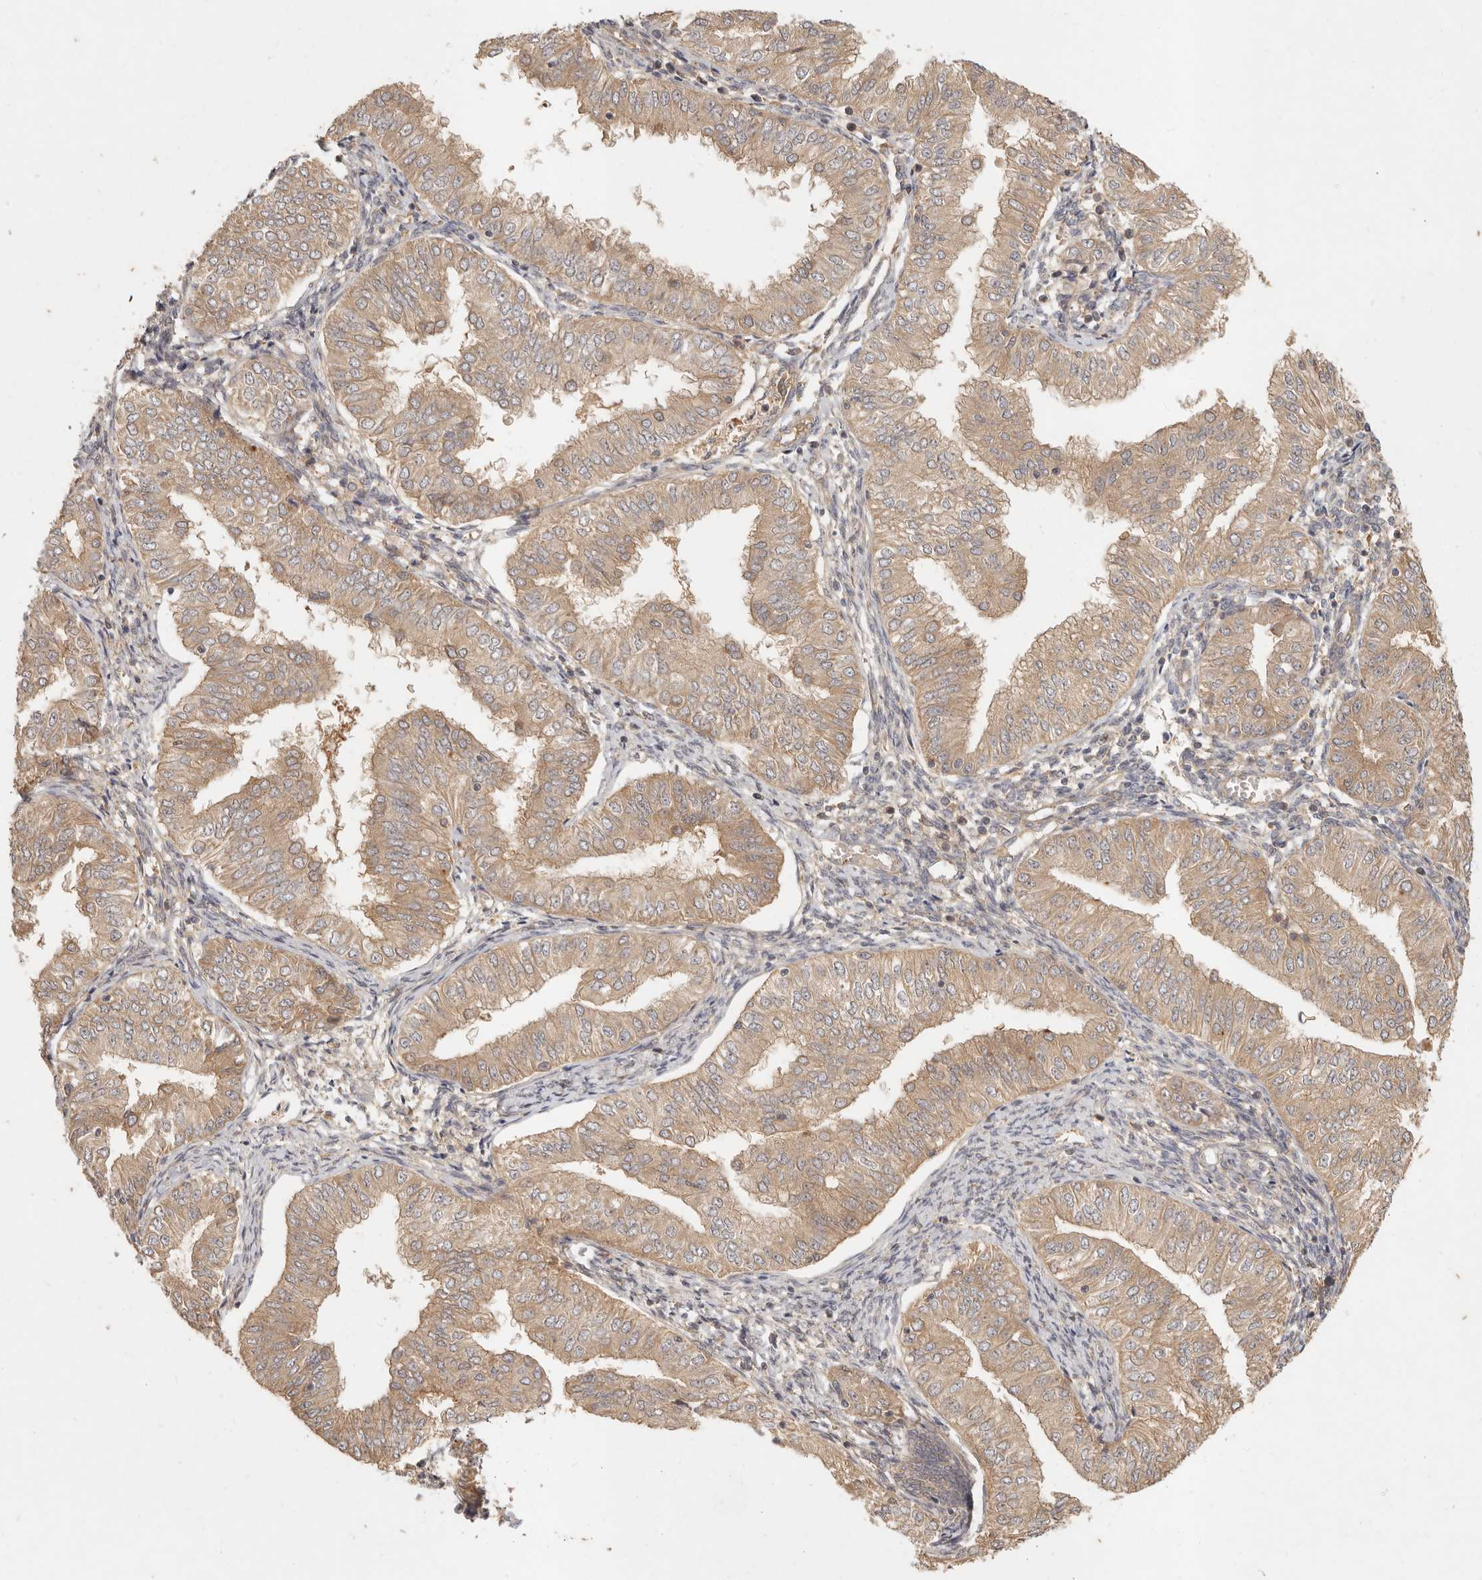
{"staining": {"intensity": "moderate", "quantity": ">75%", "location": "cytoplasmic/membranous"}, "tissue": "endometrial cancer", "cell_type": "Tumor cells", "image_type": "cancer", "snomed": [{"axis": "morphology", "description": "Normal tissue, NOS"}, {"axis": "morphology", "description": "Adenocarcinoma, NOS"}, {"axis": "topography", "description": "Endometrium"}], "caption": "Immunohistochemical staining of adenocarcinoma (endometrial) reveals medium levels of moderate cytoplasmic/membranous protein positivity in approximately >75% of tumor cells.", "gene": "VIPR1", "patient": {"sex": "female", "age": 53}}